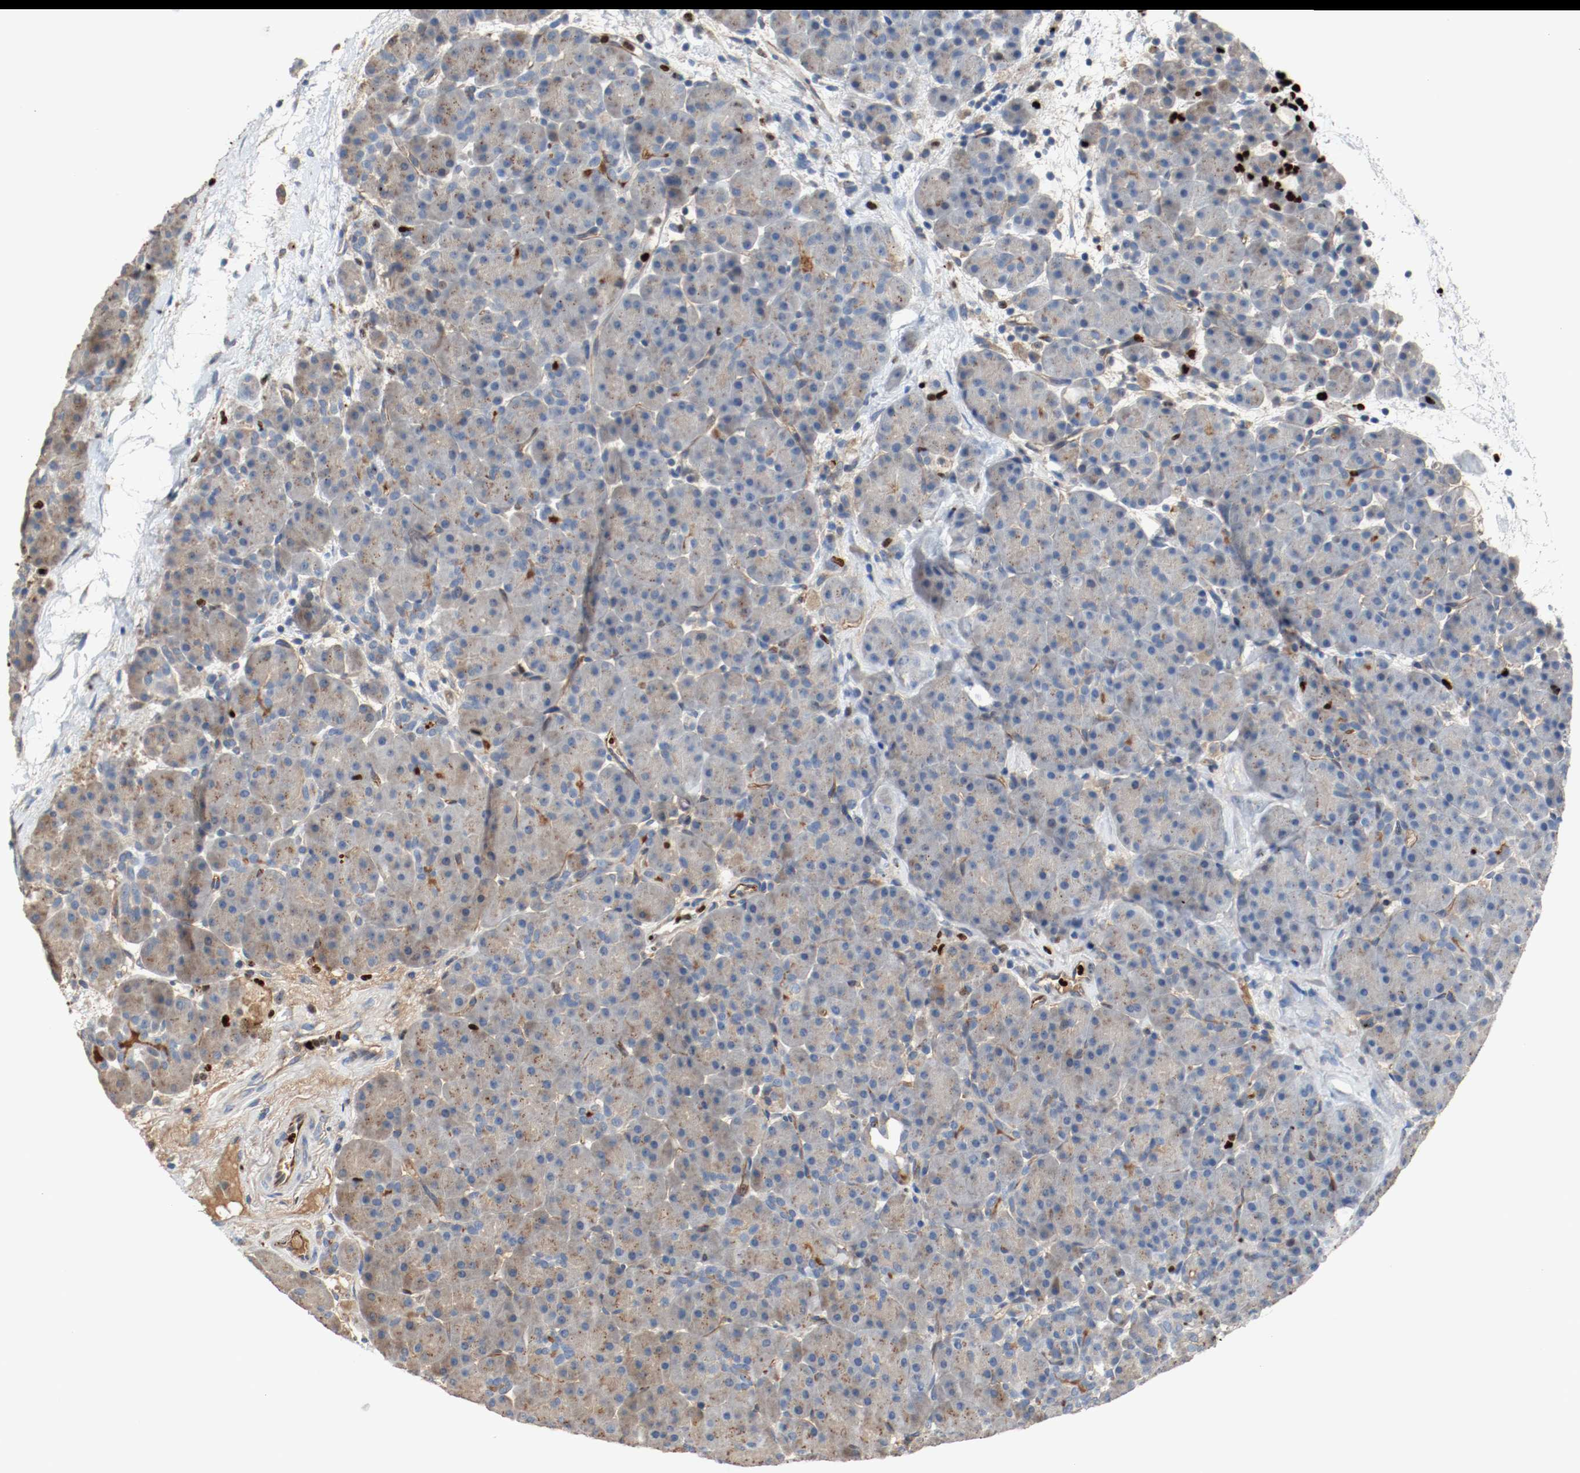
{"staining": {"intensity": "weak", "quantity": "25%-75%", "location": "cytoplasmic/membranous"}, "tissue": "pancreas", "cell_type": "Exocrine glandular cells", "image_type": "normal", "snomed": [{"axis": "morphology", "description": "Normal tissue, NOS"}, {"axis": "topography", "description": "Pancreas"}], "caption": "Normal pancreas was stained to show a protein in brown. There is low levels of weak cytoplasmic/membranous staining in about 25%-75% of exocrine glandular cells. (brown staining indicates protein expression, while blue staining denotes nuclei).", "gene": "BLK", "patient": {"sex": "male", "age": 66}}